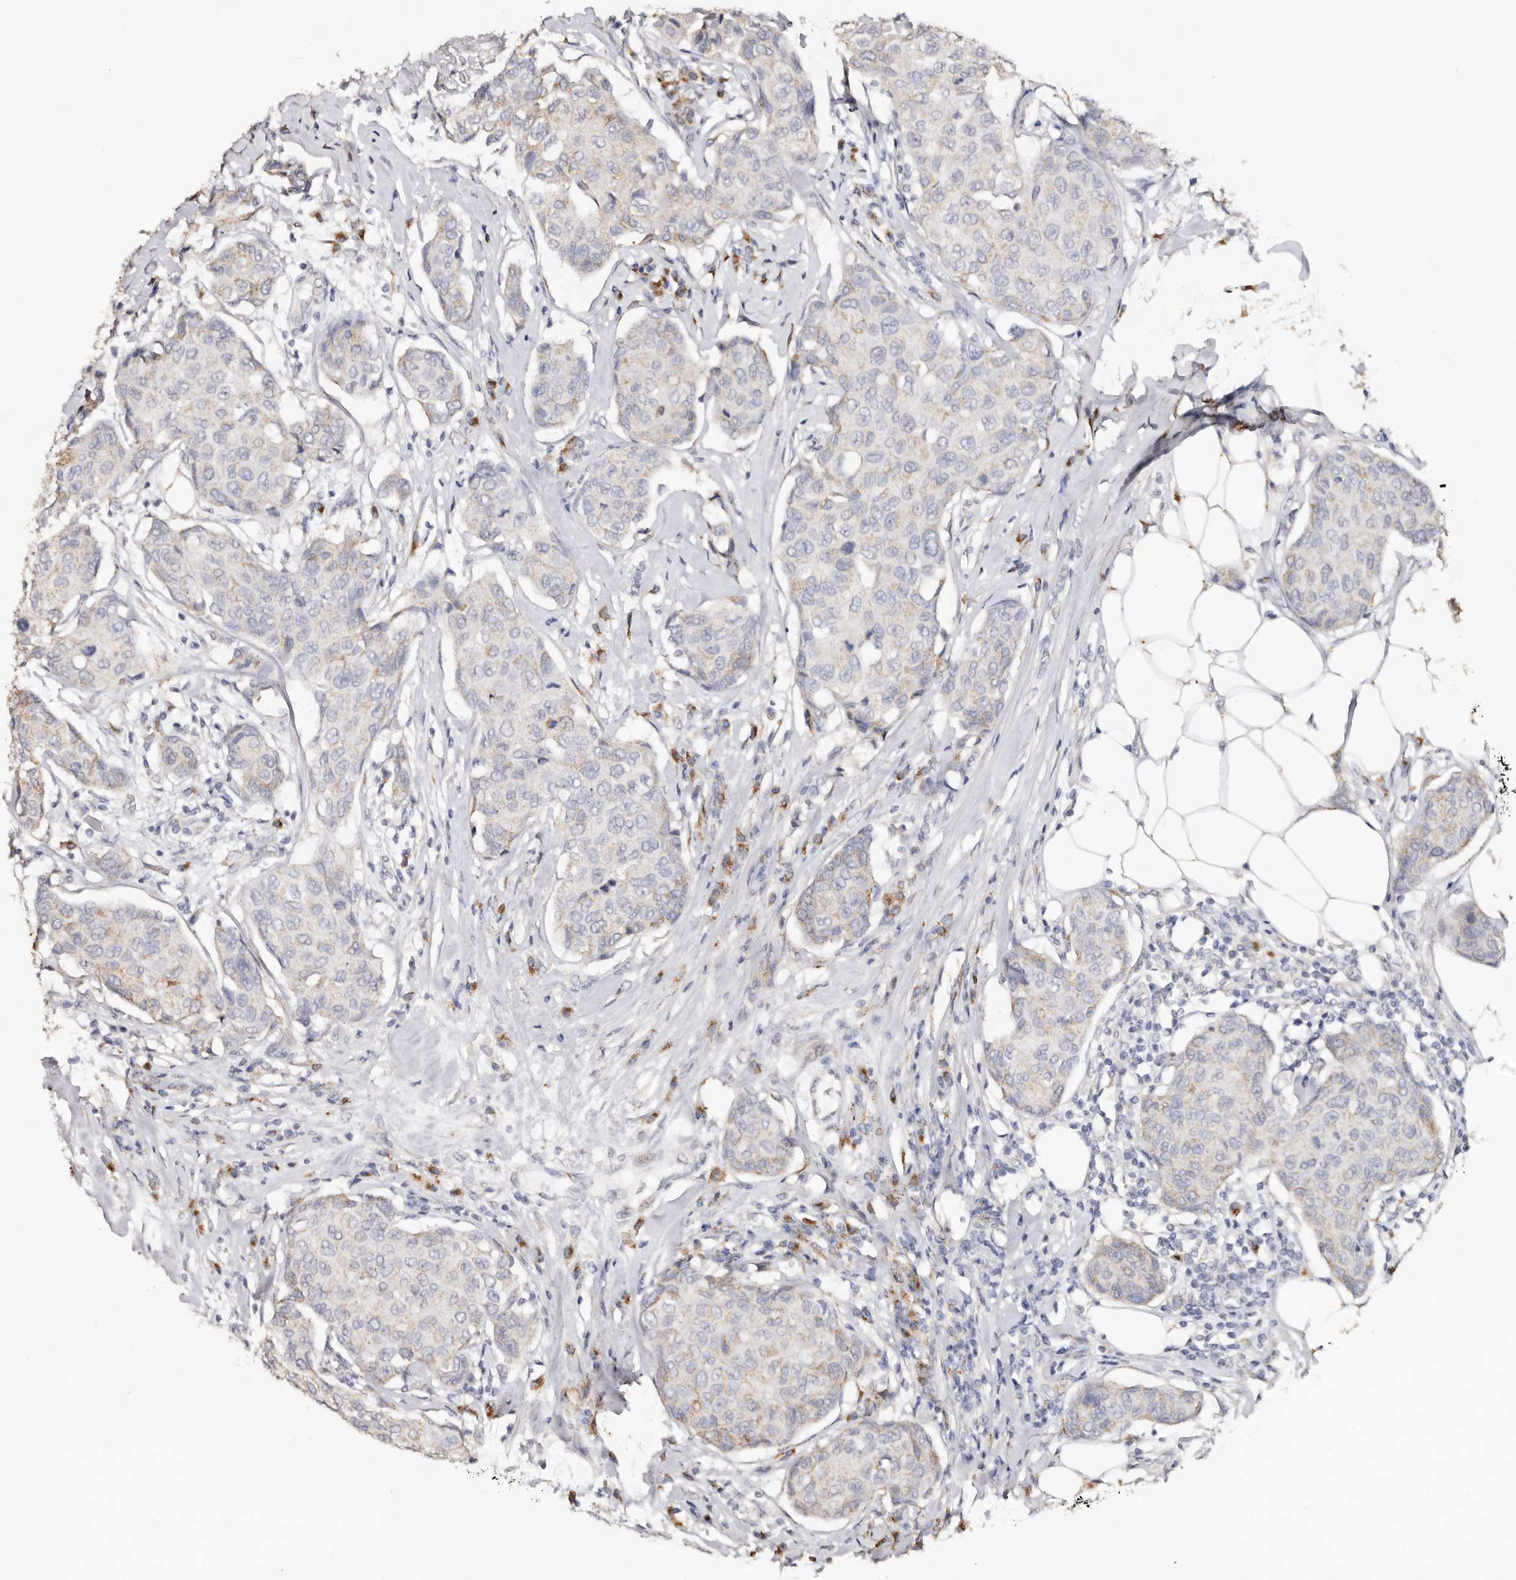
{"staining": {"intensity": "weak", "quantity": "<25%", "location": "cytoplasmic/membranous"}, "tissue": "breast cancer", "cell_type": "Tumor cells", "image_type": "cancer", "snomed": [{"axis": "morphology", "description": "Duct carcinoma"}, {"axis": "topography", "description": "Breast"}], "caption": "Immunohistochemistry (IHC) of human intraductal carcinoma (breast) exhibits no positivity in tumor cells.", "gene": "LGALS7B", "patient": {"sex": "female", "age": 80}}